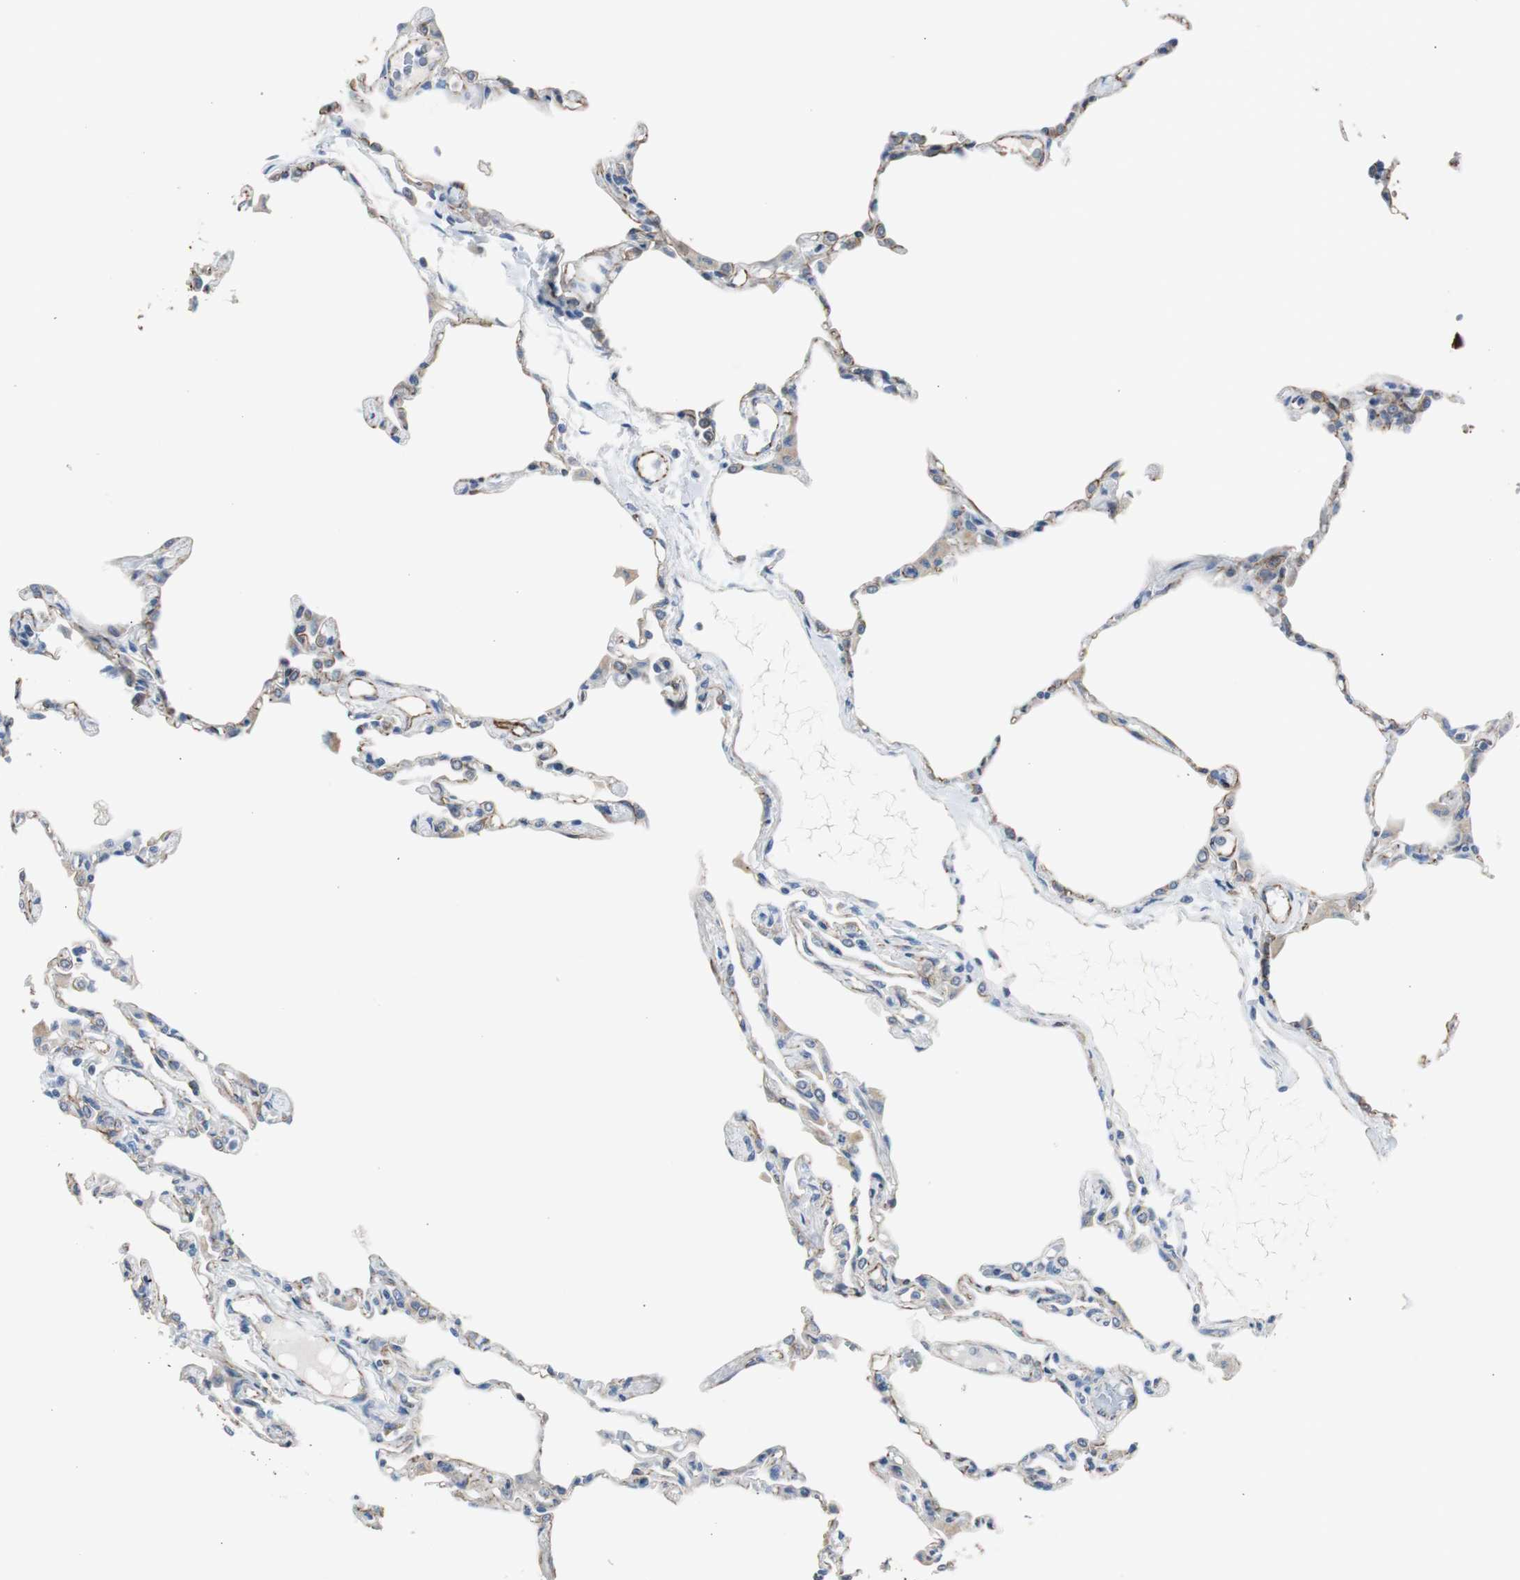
{"staining": {"intensity": "moderate", "quantity": "25%-75%", "location": "cytoplasmic/membranous"}, "tissue": "lung", "cell_type": "Alveolar cells", "image_type": "normal", "snomed": [{"axis": "morphology", "description": "Normal tissue, NOS"}, {"axis": "topography", "description": "Lung"}], "caption": "This micrograph displays benign lung stained with IHC to label a protein in brown. The cytoplasmic/membranous of alveolar cells show moderate positivity for the protein. Nuclei are counter-stained blue.", "gene": "STXBP4", "patient": {"sex": "female", "age": 49}}